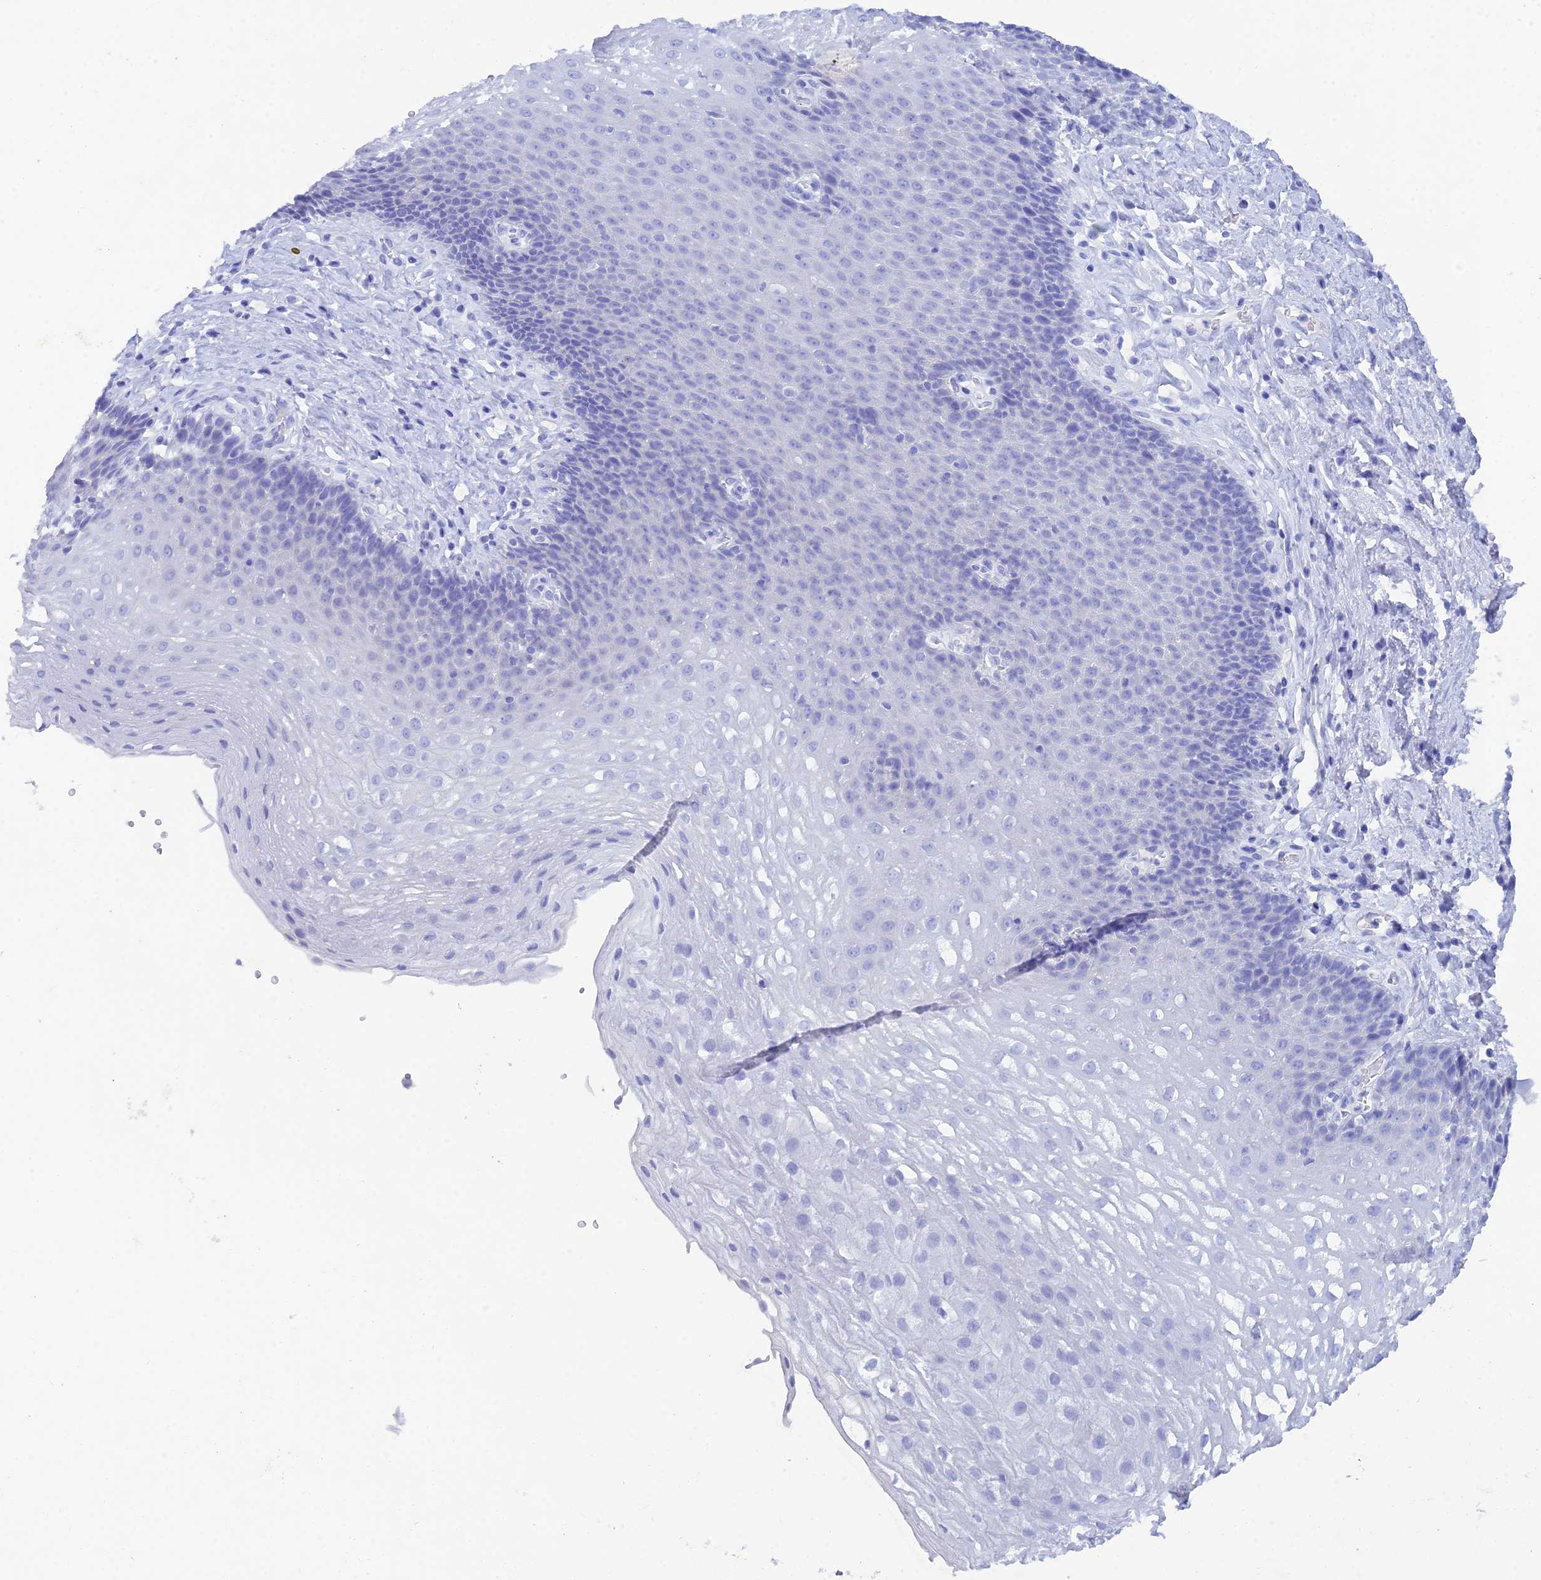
{"staining": {"intensity": "negative", "quantity": "none", "location": "none"}, "tissue": "esophagus", "cell_type": "Squamous epithelial cells", "image_type": "normal", "snomed": [{"axis": "morphology", "description": "Normal tissue, NOS"}, {"axis": "topography", "description": "Esophagus"}], "caption": "Micrograph shows no protein positivity in squamous epithelial cells of normal esophagus.", "gene": "REG1A", "patient": {"sex": "female", "age": 66}}